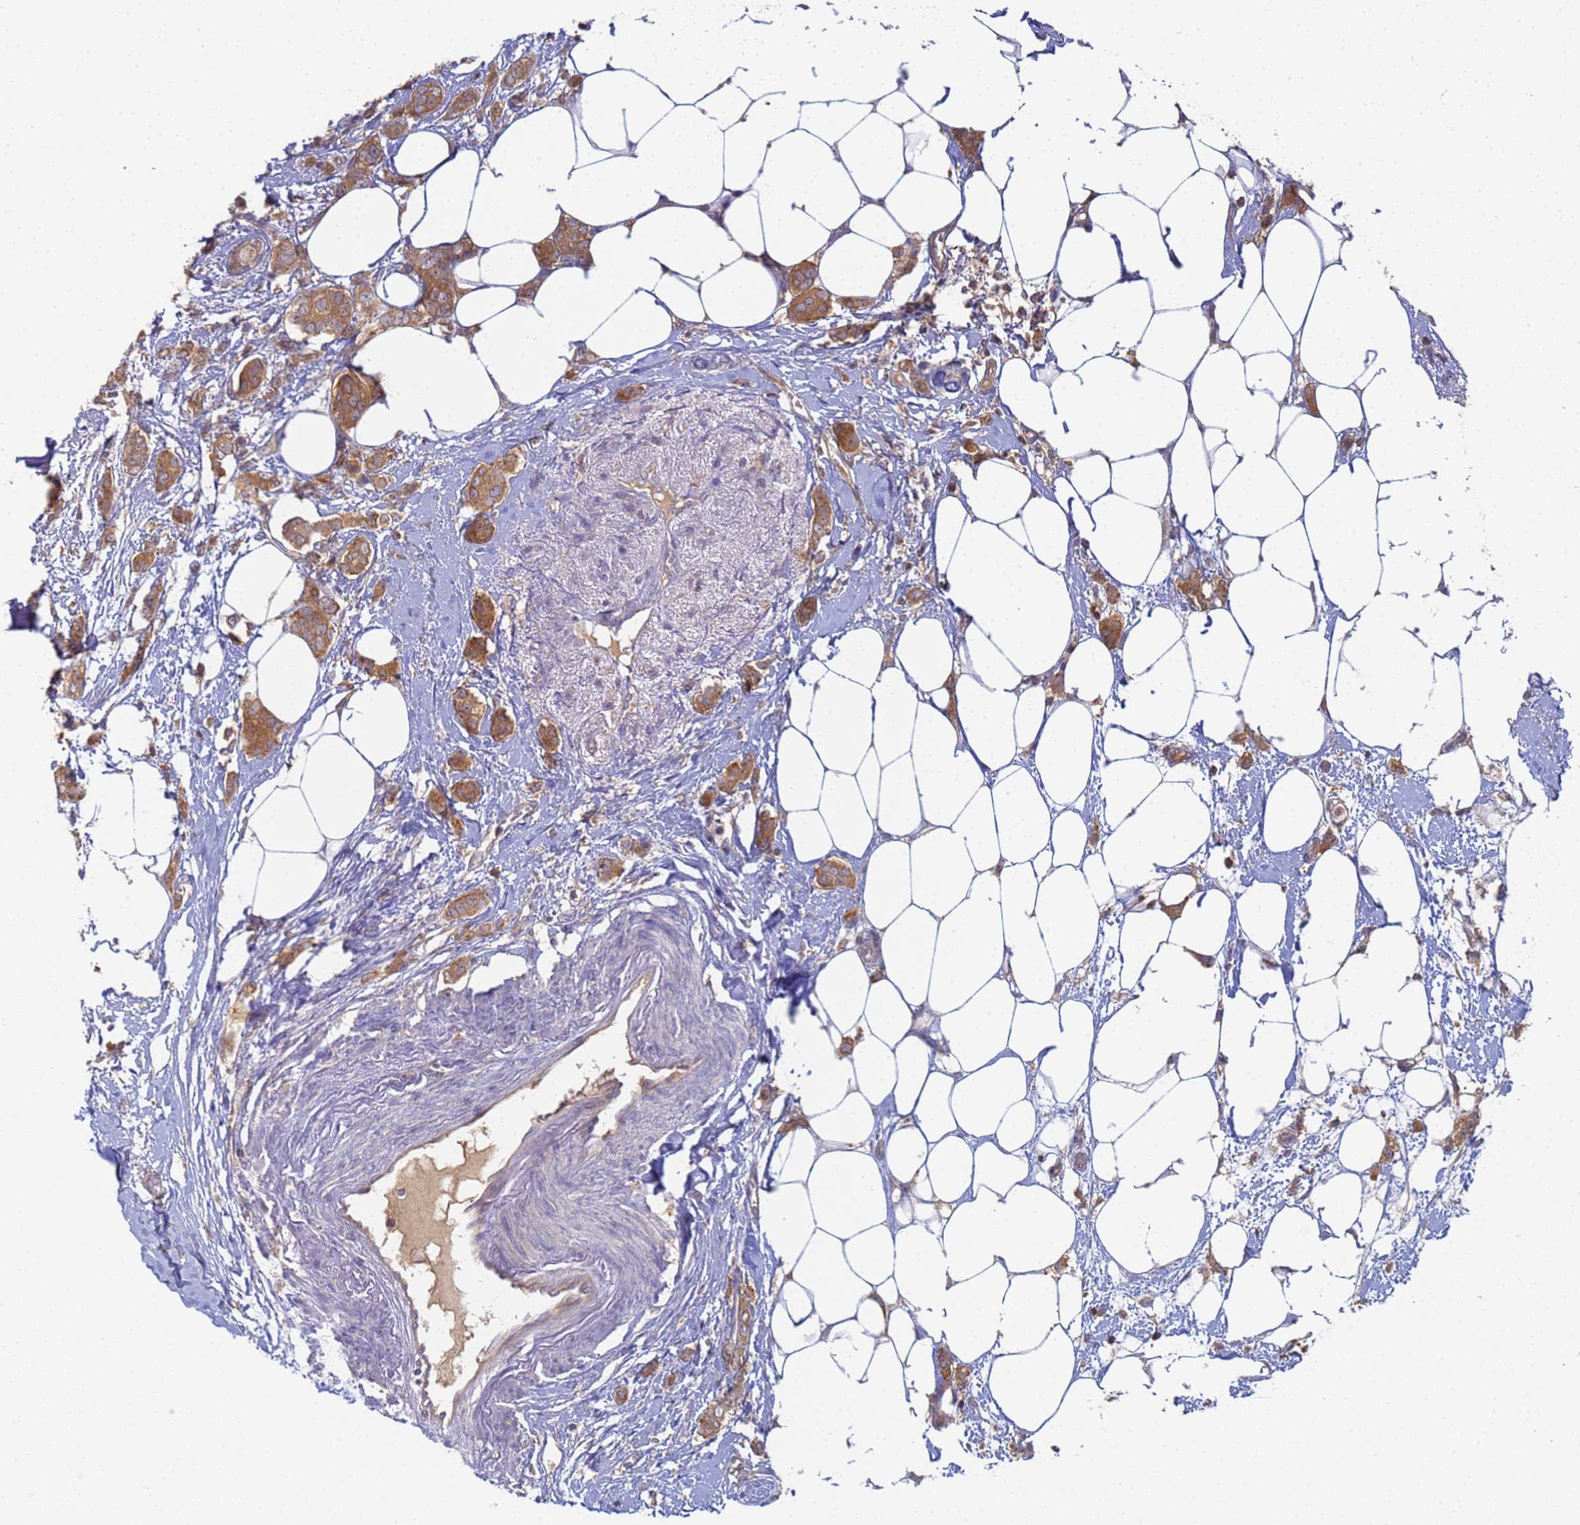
{"staining": {"intensity": "moderate", "quantity": ">75%", "location": "cytoplasmic/membranous"}, "tissue": "breast cancer", "cell_type": "Tumor cells", "image_type": "cancer", "snomed": [{"axis": "morphology", "description": "Duct carcinoma"}, {"axis": "topography", "description": "Breast"}], "caption": "Brown immunohistochemical staining in infiltrating ductal carcinoma (breast) demonstrates moderate cytoplasmic/membranous positivity in about >75% of tumor cells.", "gene": "SHARPIN", "patient": {"sex": "female", "age": 72}}